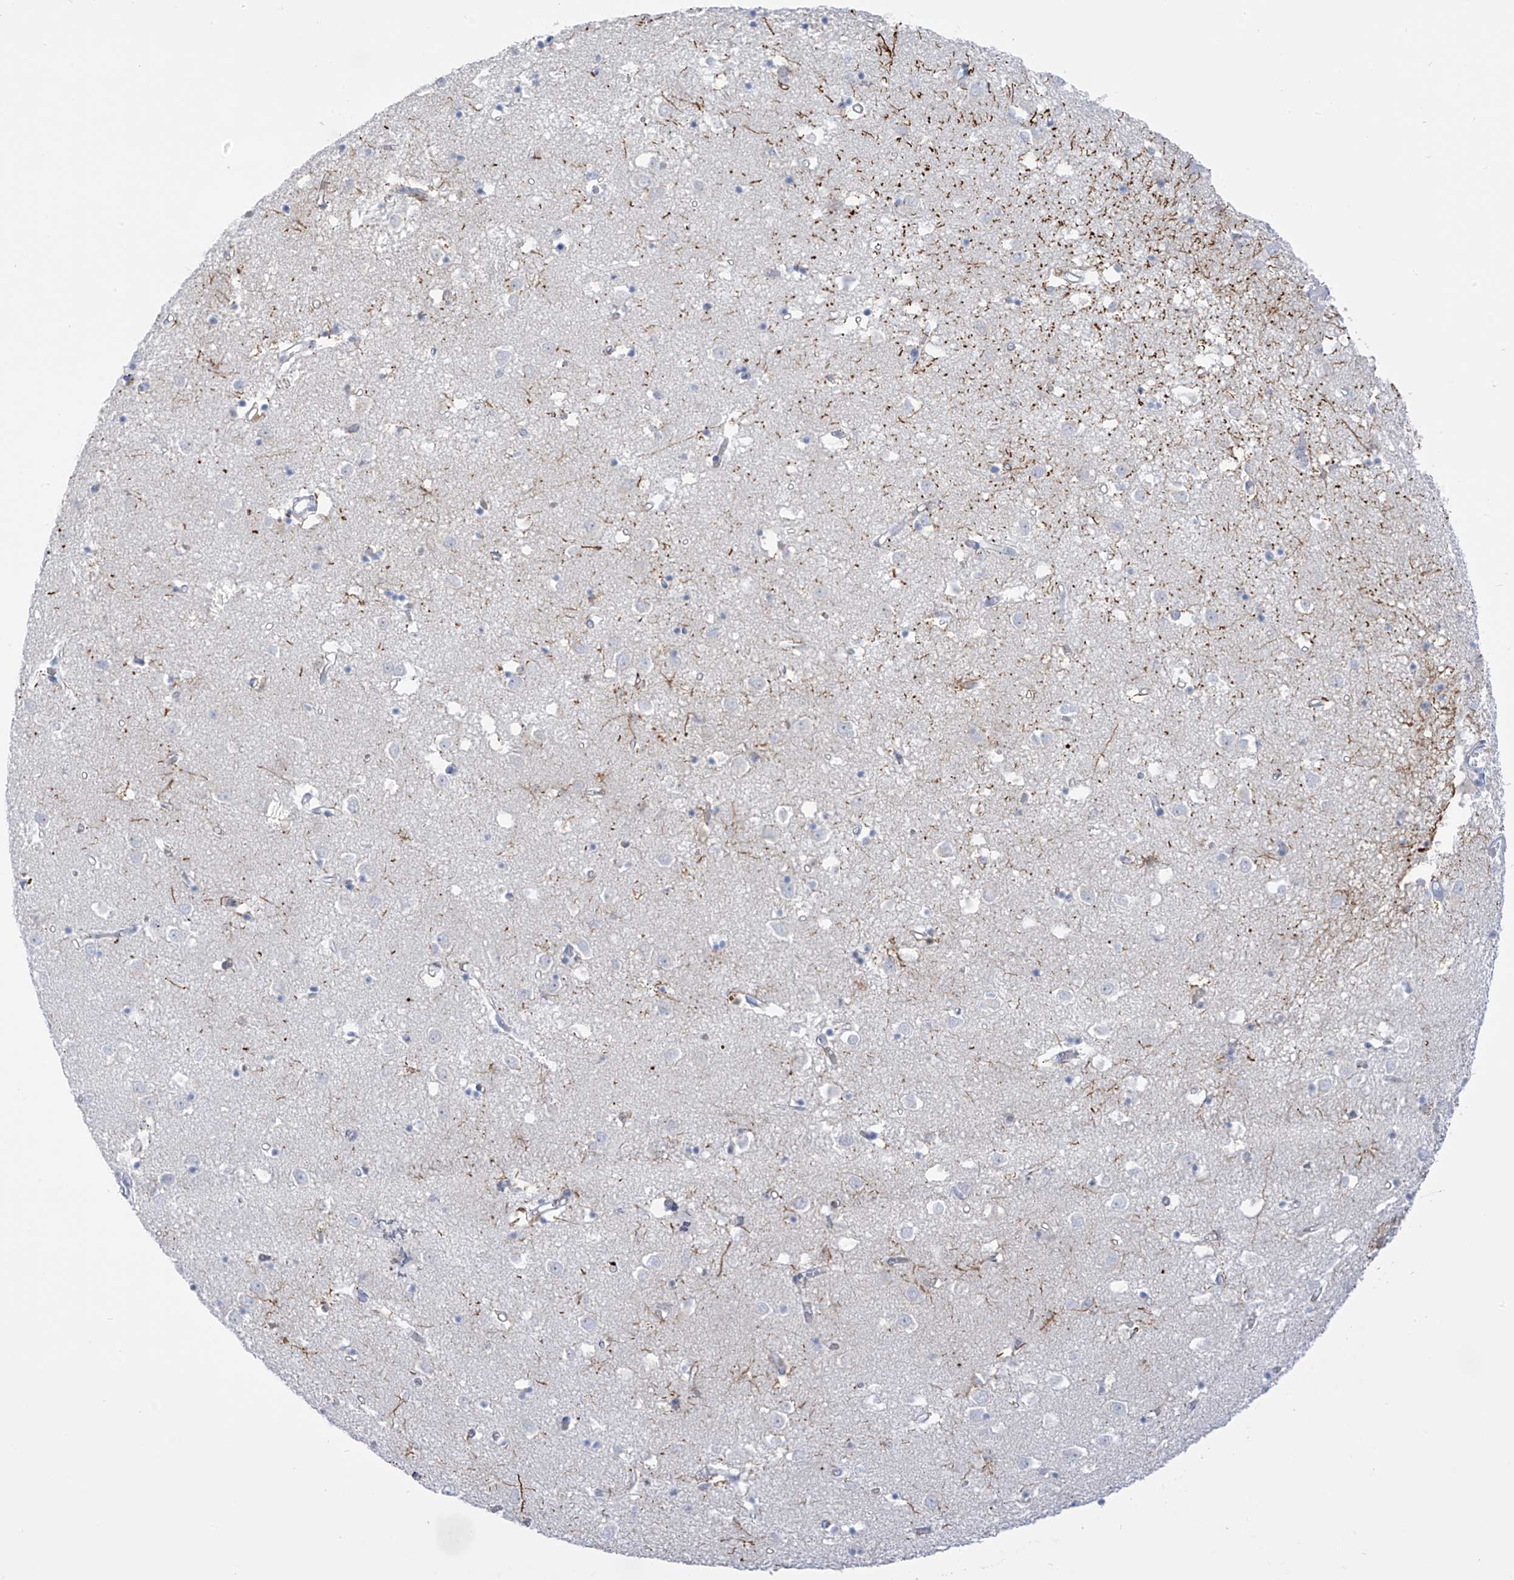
{"staining": {"intensity": "negative", "quantity": "none", "location": "none"}, "tissue": "caudate", "cell_type": "Glial cells", "image_type": "normal", "snomed": [{"axis": "morphology", "description": "Normal tissue, NOS"}, {"axis": "topography", "description": "Lateral ventricle wall"}], "caption": "DAB (3,3'-diaminobenzidine) immunohistochemical staining of benign human caudate displays no significant expression in glial cells. Brightfield microscopy of IHC stained with DAB (brown) and hematoxylin (blue), captured at high magnification.", "gene": "TRMT2B", "patient": {"sex": "male", "age": 70}}